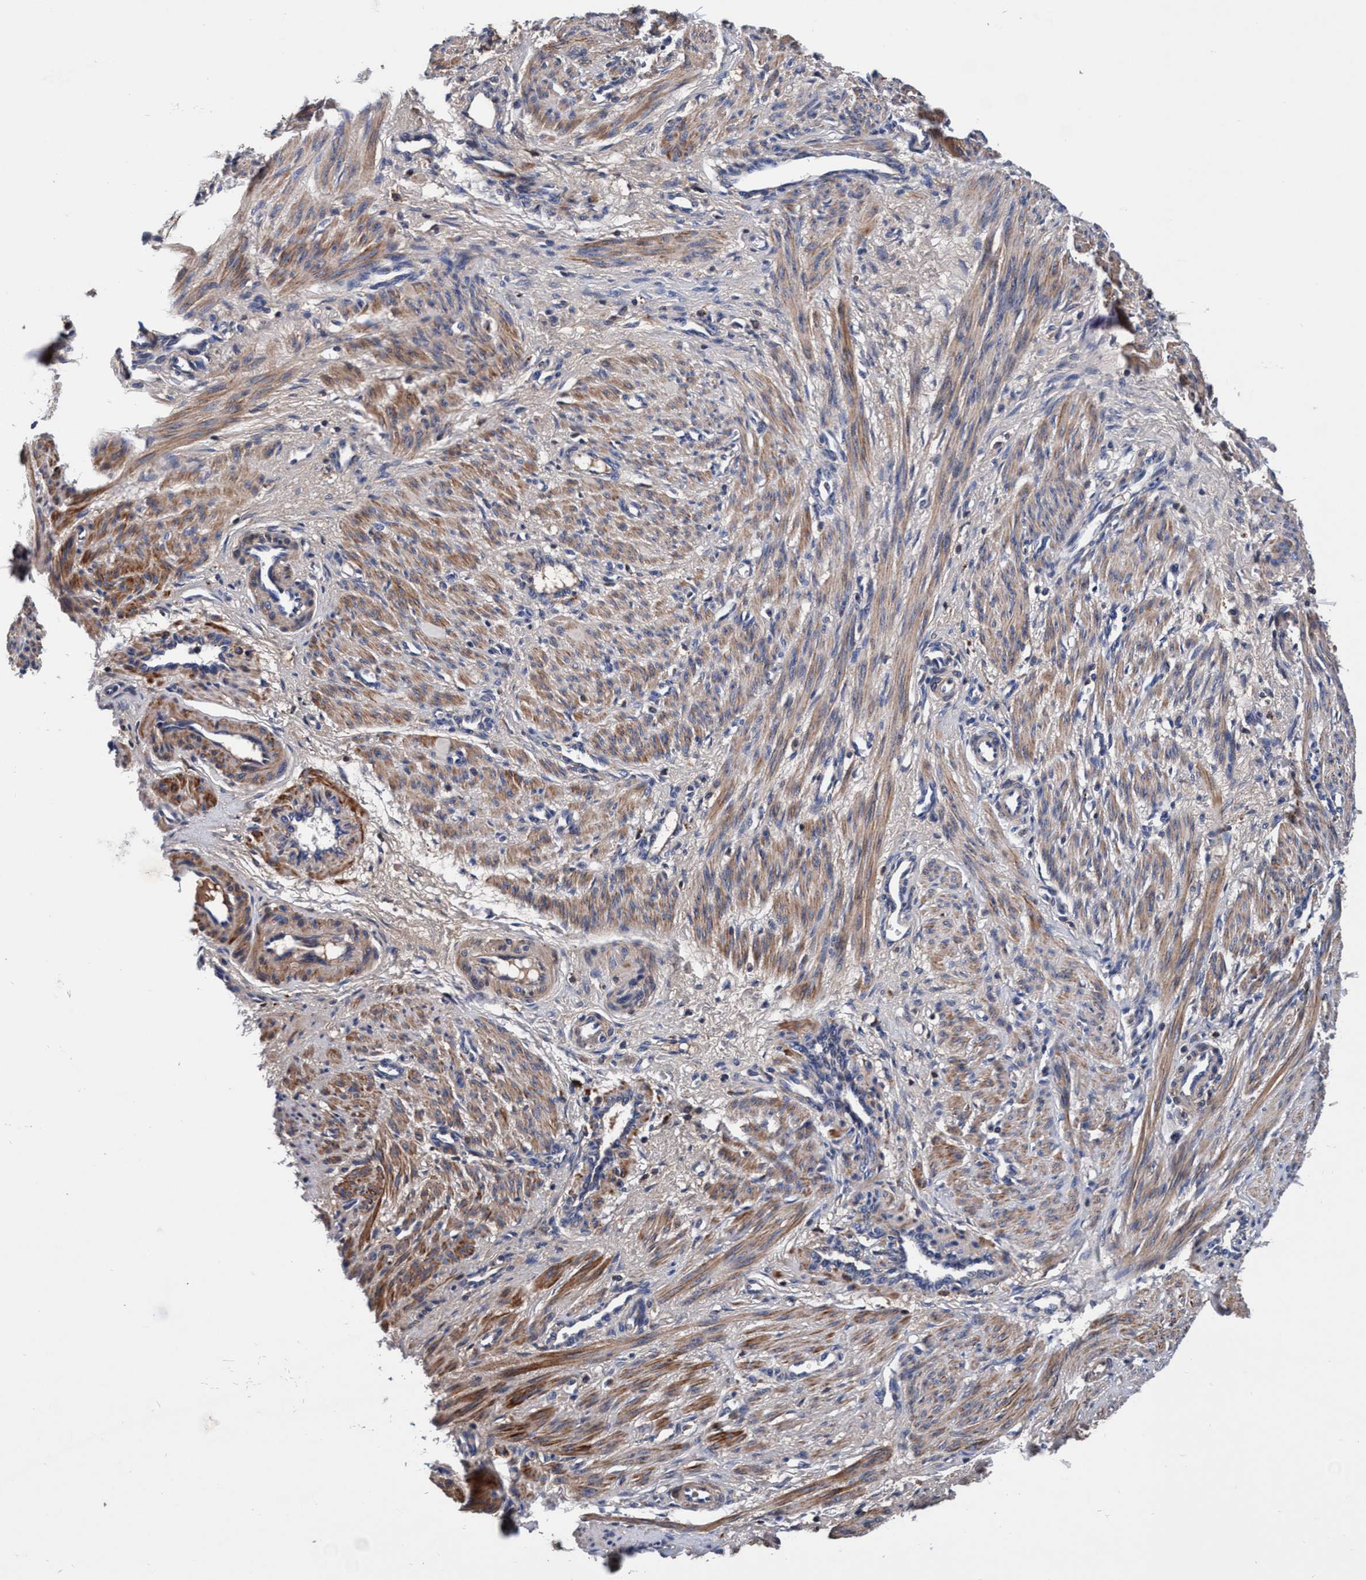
{"staining": {"intensity": "moderate", "quantity": ">75%", "location": "cytoplasmic/membranous"}, "tissue": "smooth muscle", "cell_type": "Smooth muscle cells", "image_type": "normal", "snomed": [{"axis": "morphology", "description": "Normal tissue, NOS"}, {"axis": "topography", "description": "Endometrium"}], "caption": "Immunohistochemistry of unremarkable smooth muscle displays medium levels of moderate cytoplasmic/membranous positivity in approximately >75% of smooth muscle cells.", "gene": "RNF208", "patient": {"sex": "female", "age": 33}}